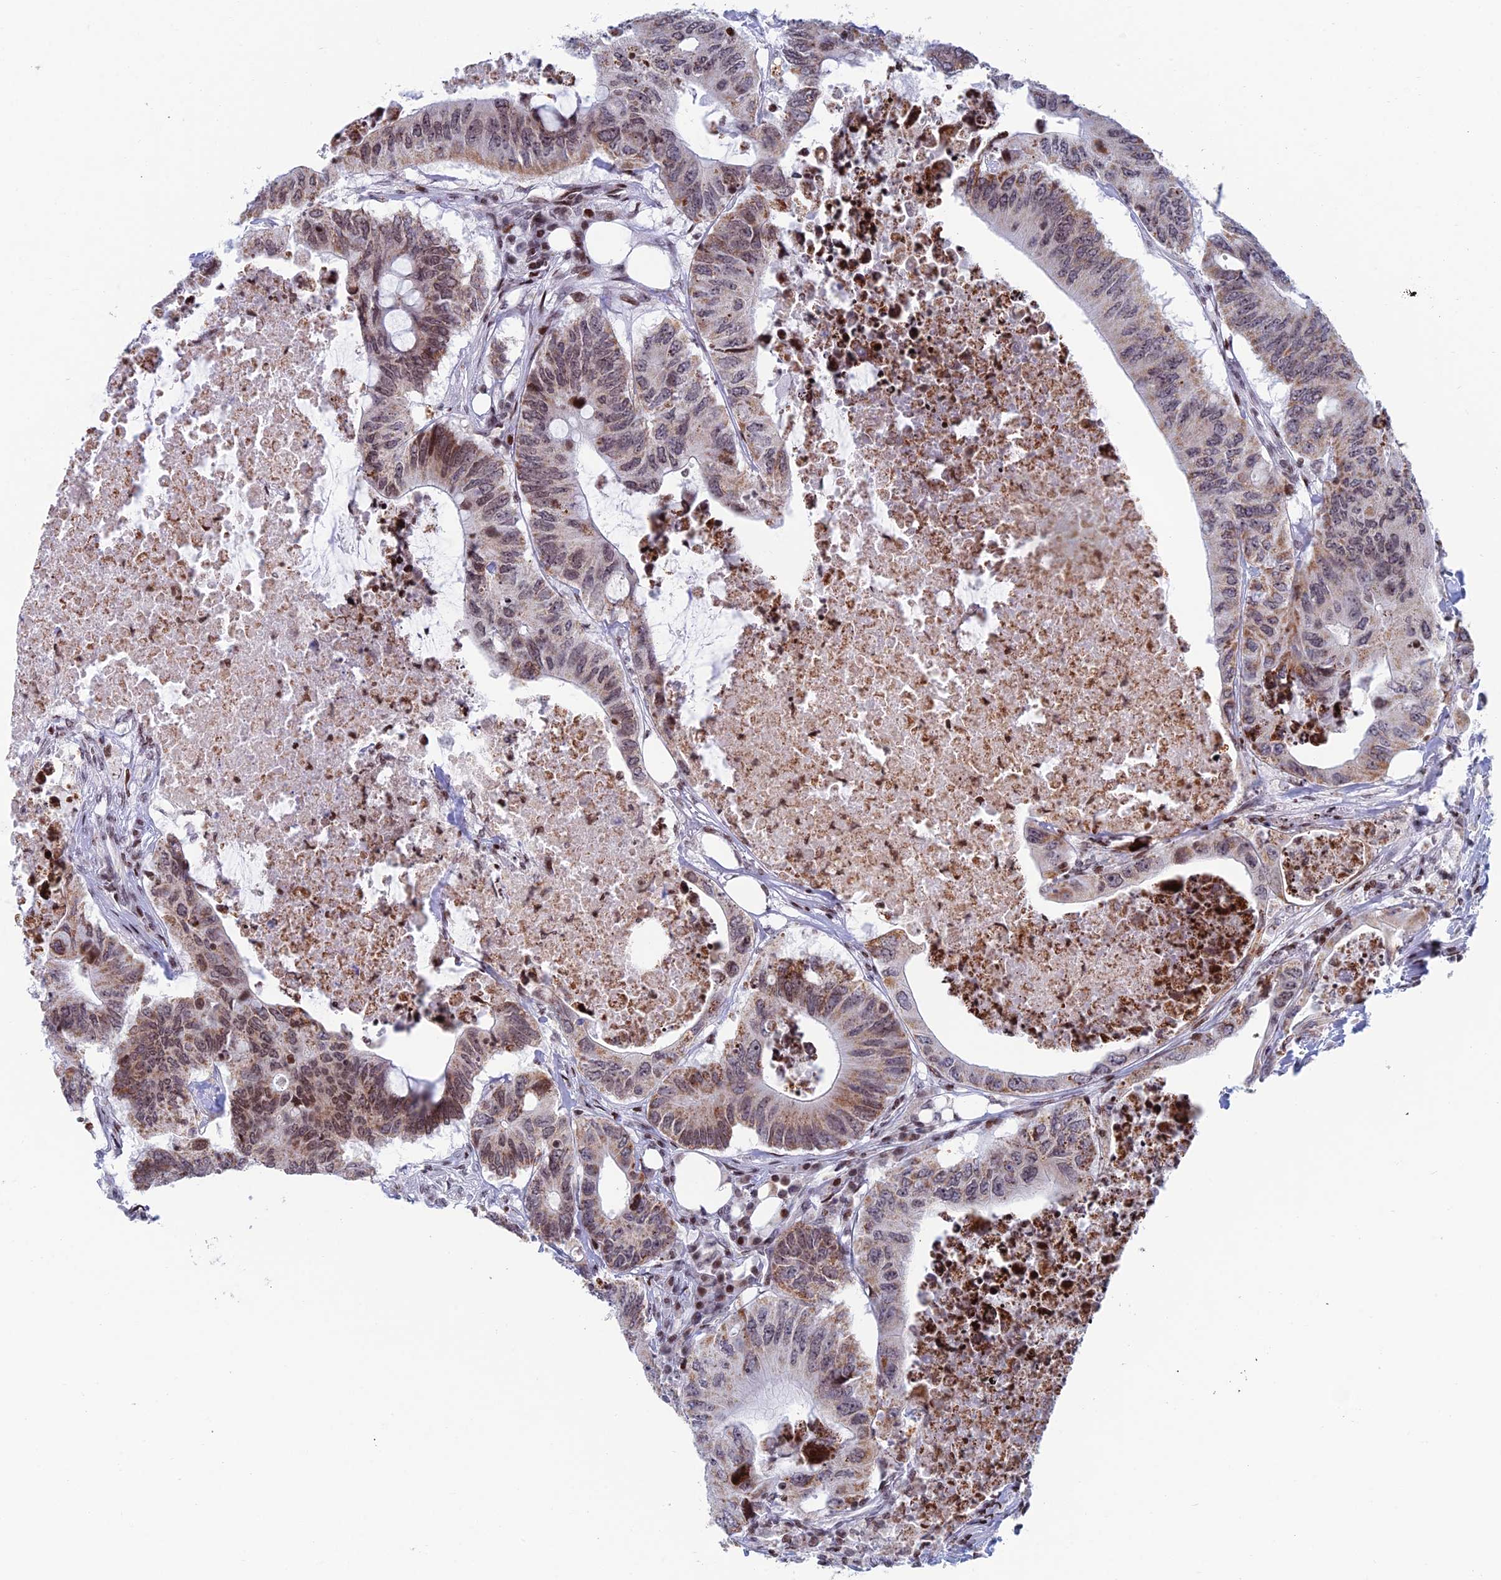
{"staining": {"intensity": "moderate", "quantity": ">75%", "location": "cytoplasmic/membranous,nuclear"}, "tissue": "colorectal cancer", "cell_type": "Tumor cells", "image_type": "cancer", "snomed": [{"axis": "morphology", "description": "Adenocarcinoma, NOS"}, {"axis": "topography", "description": "Colon"}], "caption": "About >75% of tumor cells in colorectal adenocarcinoma reveal moderate cytoplasmic/membranous and nuclear protein expression as visualized by brown immunohistochemical staining.", "gene": "AFF3", "patient": {"sex": "male", "age": 71}}